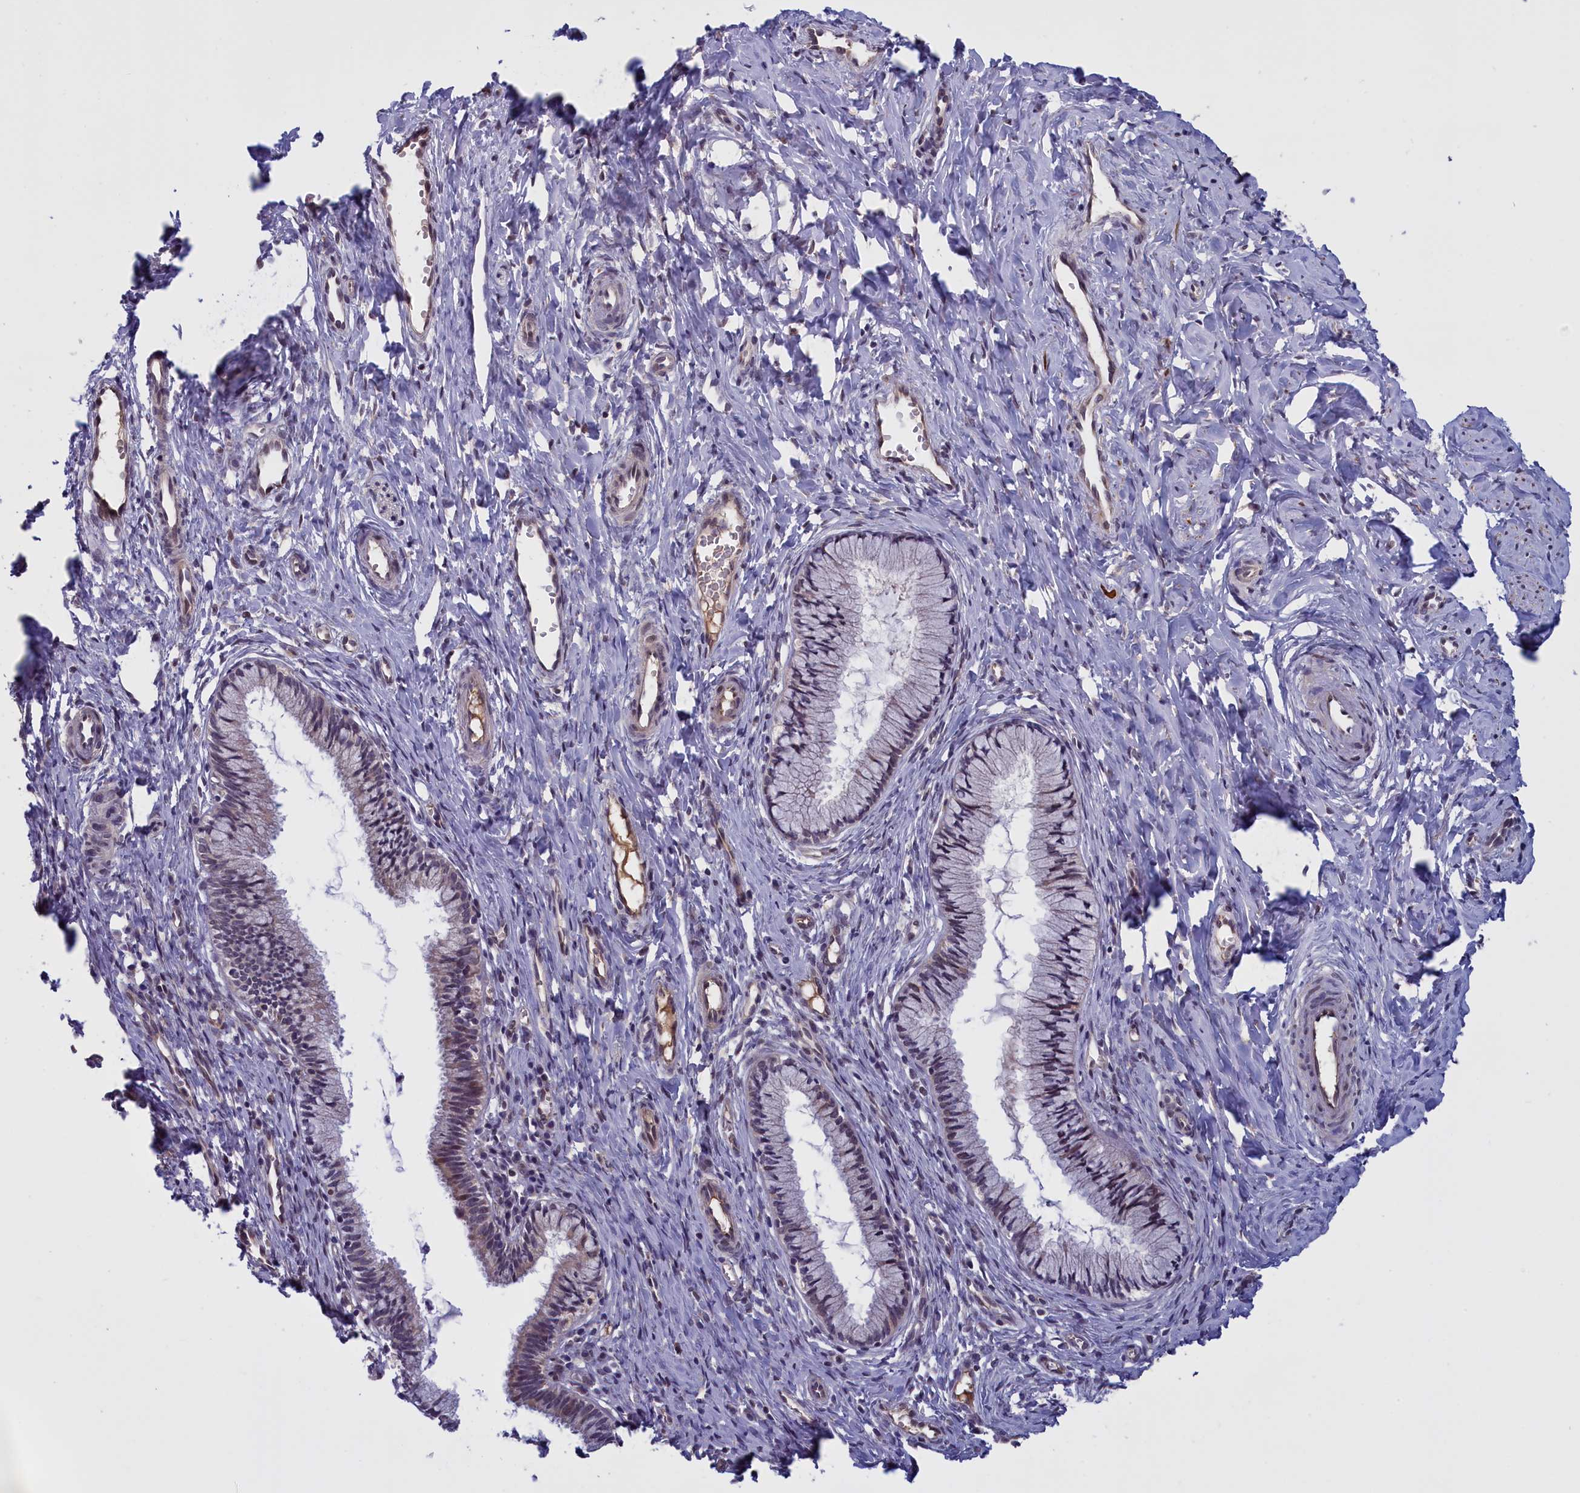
{"staining": {"intensity": "negative", "quantity": "none", "location": "none"}, "tissue": "cervix", "cell_type": "Glandular cells", "image_type": "normal", "snomed": [{"axis": "morphology", "description": "Normal tissue, NOS"}, {"axis": "topography", "description": "Cervix"}], "caption": "IHC image of unremarkable cervix stained for a protein (brown), which demonstrates no positivity in glandular cells. The staining is performed using DAB brown chromogen with nuclei counter-stained in using hematoxylin.", "gene": "IGFALS", "patient": {"sex": "female", "age": 27}}